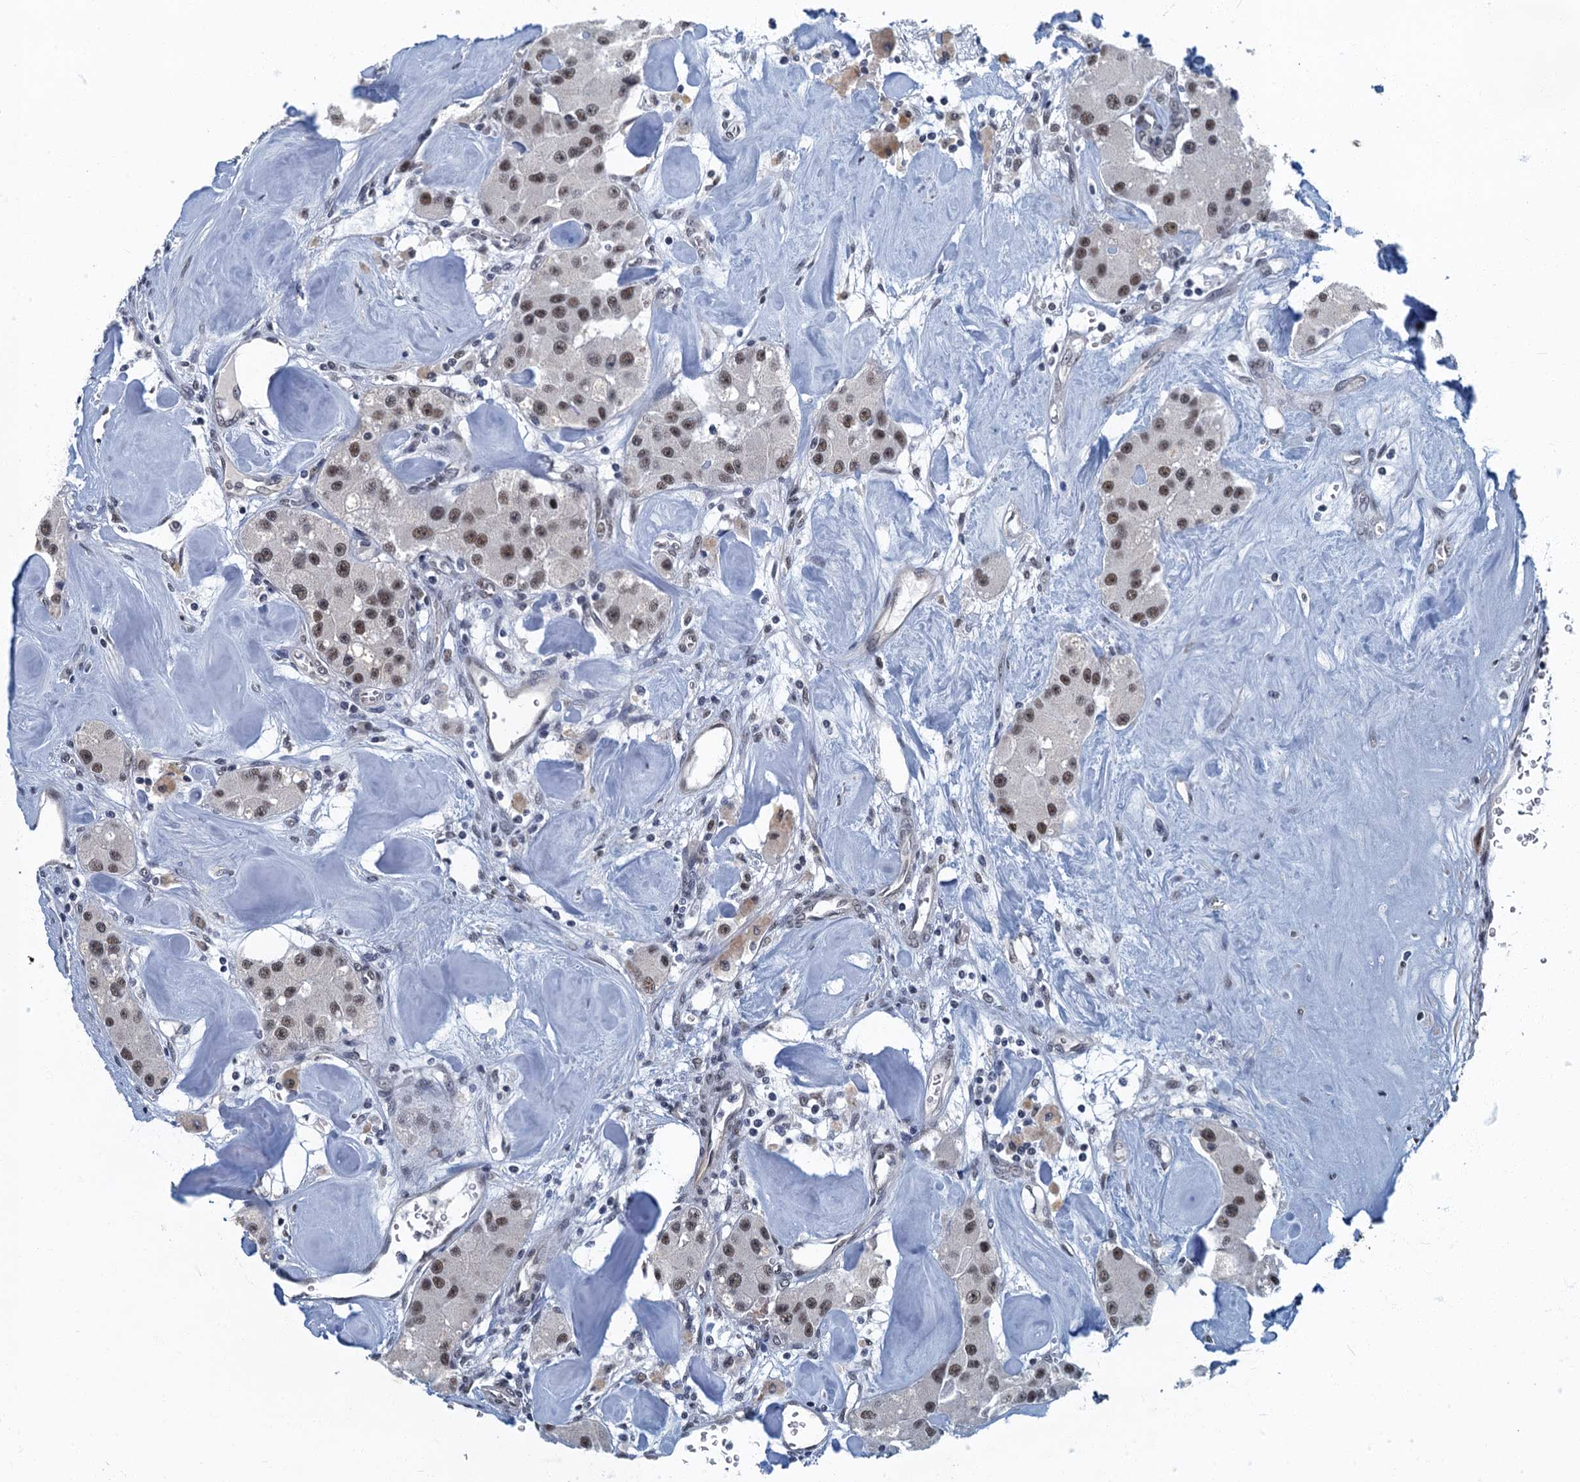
{"staining": {"intensity": "moderate", "quantity": ">75%", "location": "nuclear"}, "tissue": "carcinoid", "cell_type": "Tumor cells", "image_type": "cancer", "snomed": [{"axis": "morphology", "description": "Carcinoid, malignant, NOS"}, {"axis": "topography", "description": "Pancreas"}], "caption": "An IHC photomicrograph of tumor tissue is shown. Protein staining in brown highlights moderate nuclear positivity in malignant carcinoid within tumor cells.", "gene": "GADL1", "patient": {"sex": "male", "age": 41}}